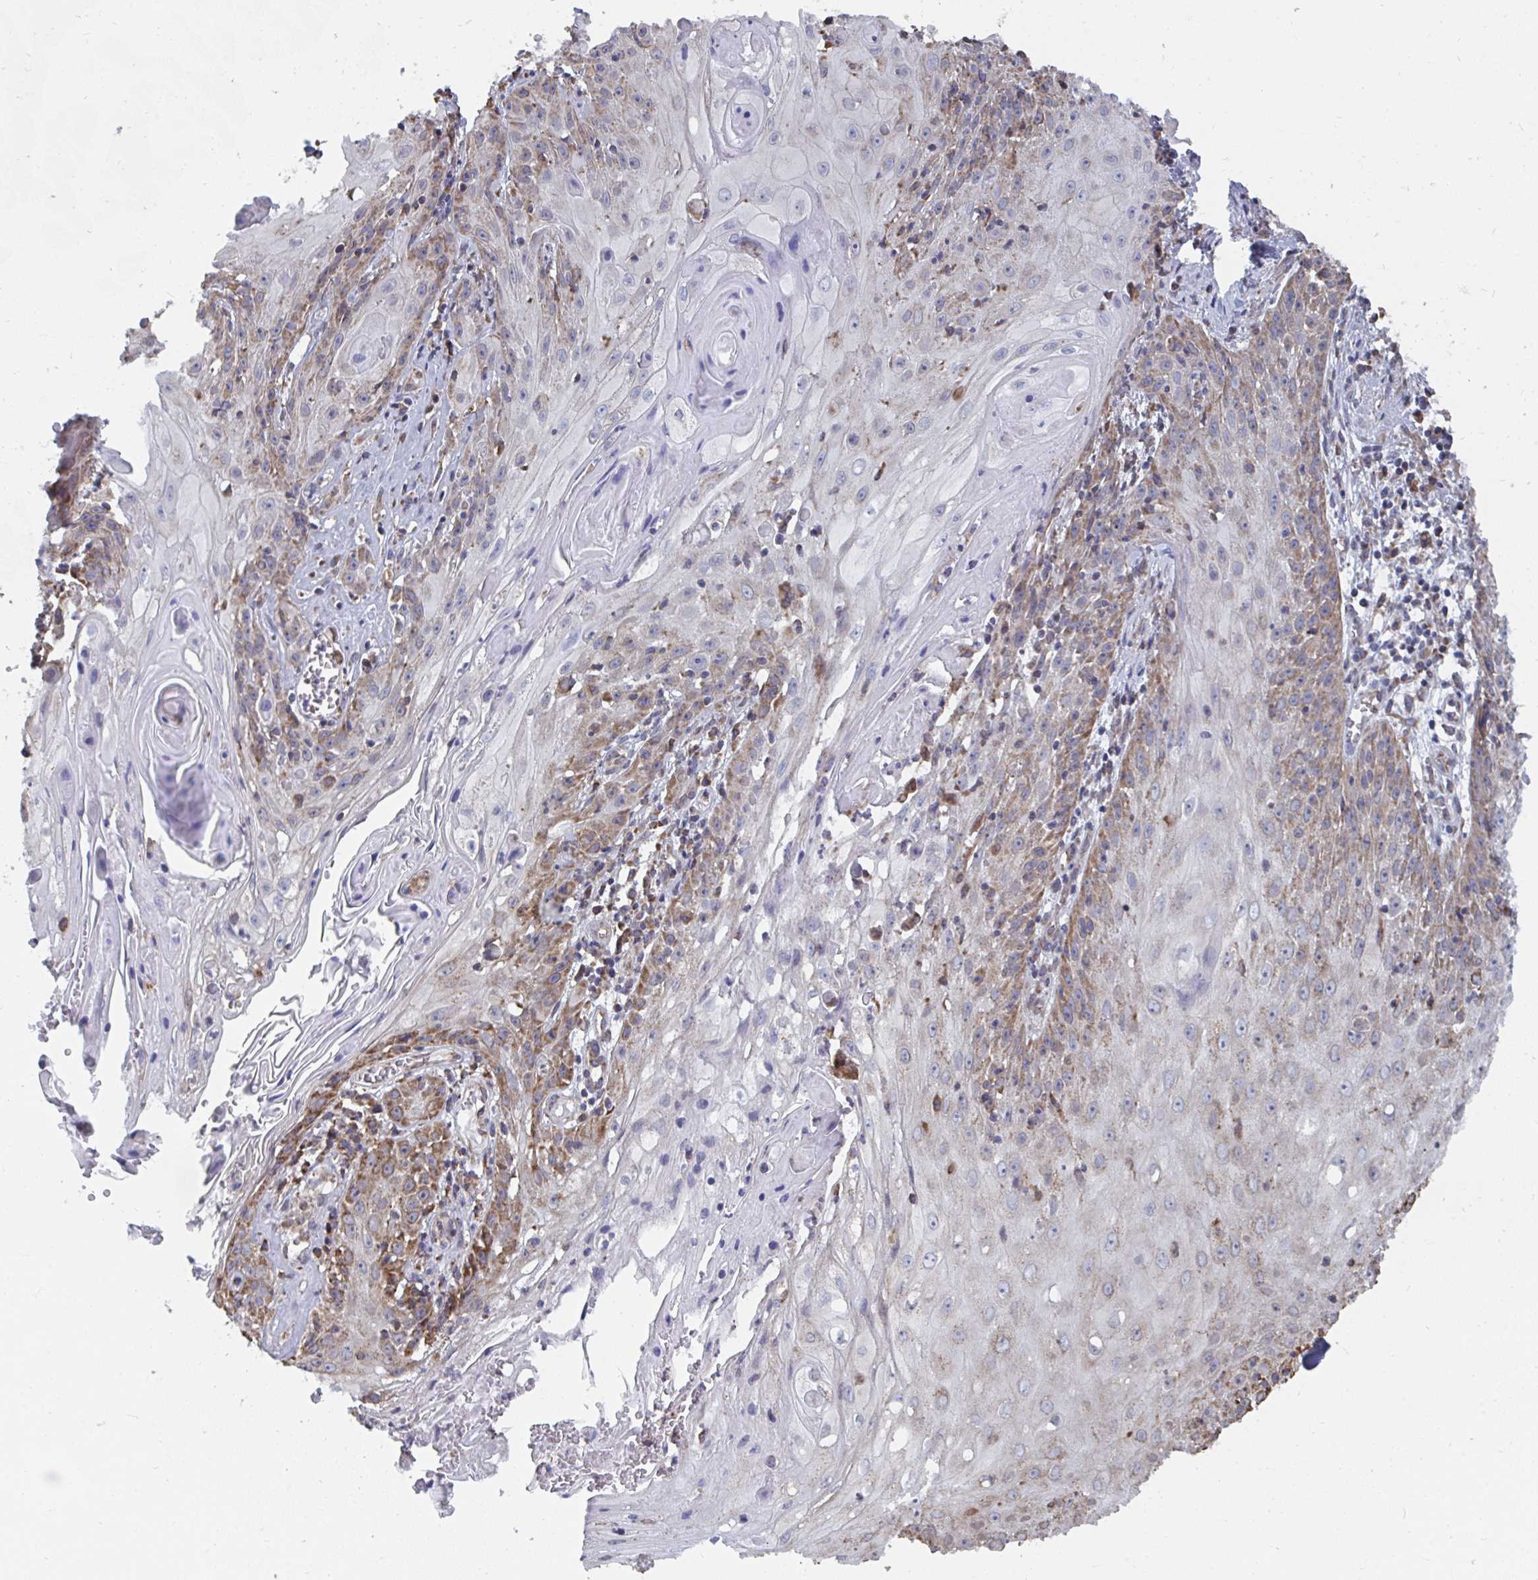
{"staining": {"intensity": "moderate", "quantity": "25%-75%", "location": "cytoplasmic/membranous"}, "tissue": "skin cancer", "cell_type": "Tumor cells", "image_type": "cancer", "snomed": [{"axis": "morphology", "description": "Squamous cell carcinoma, NOS"}, {"axis": "topography", "description": "Skin"}, {"axis": "topography", "description": "Vulva"}], "caption": "Moderate cytoplasmic/membranous positivity for a protein is appreciated in approximately 25%-75% of tumor cells of skin squamous cell carcinoma using immunohistochemistry (IHC).", "gene": "ELAVL1", "patient": {"sex": "female", "age": 76}}